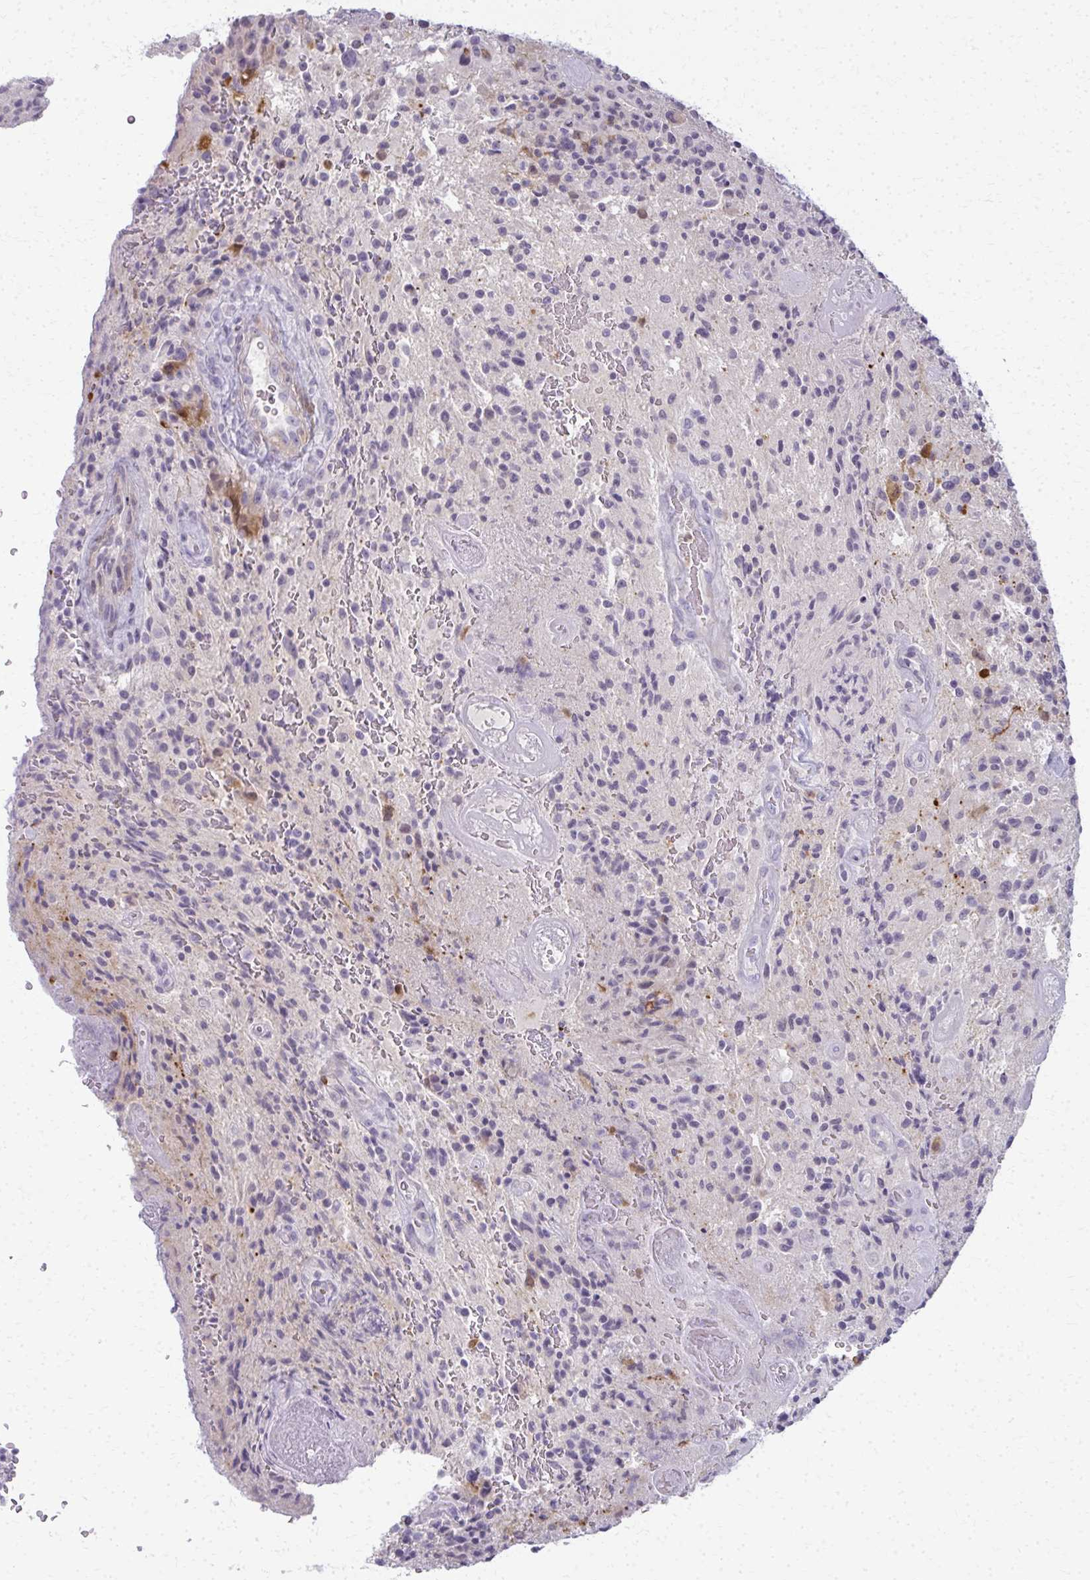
{"staining": {"intensity": "negative", "quantity": "none", "location": "none"}, "tissue": "glioma", "cell_type": "Tumor cells", "image_type": "cancer", "snomed": [{"axis": "morphology", "description": "Normal tissue, NOS"}, {"axis": "morphology", "description": "Glioma, malignant, High grade"}, {"axis": "topography", "description": "Cerebral cortex"}], "caption": "Tumor cells show no significant expression in glioma.", "gene": "CA3", "patient": {"sex": "male", "age": 56}}